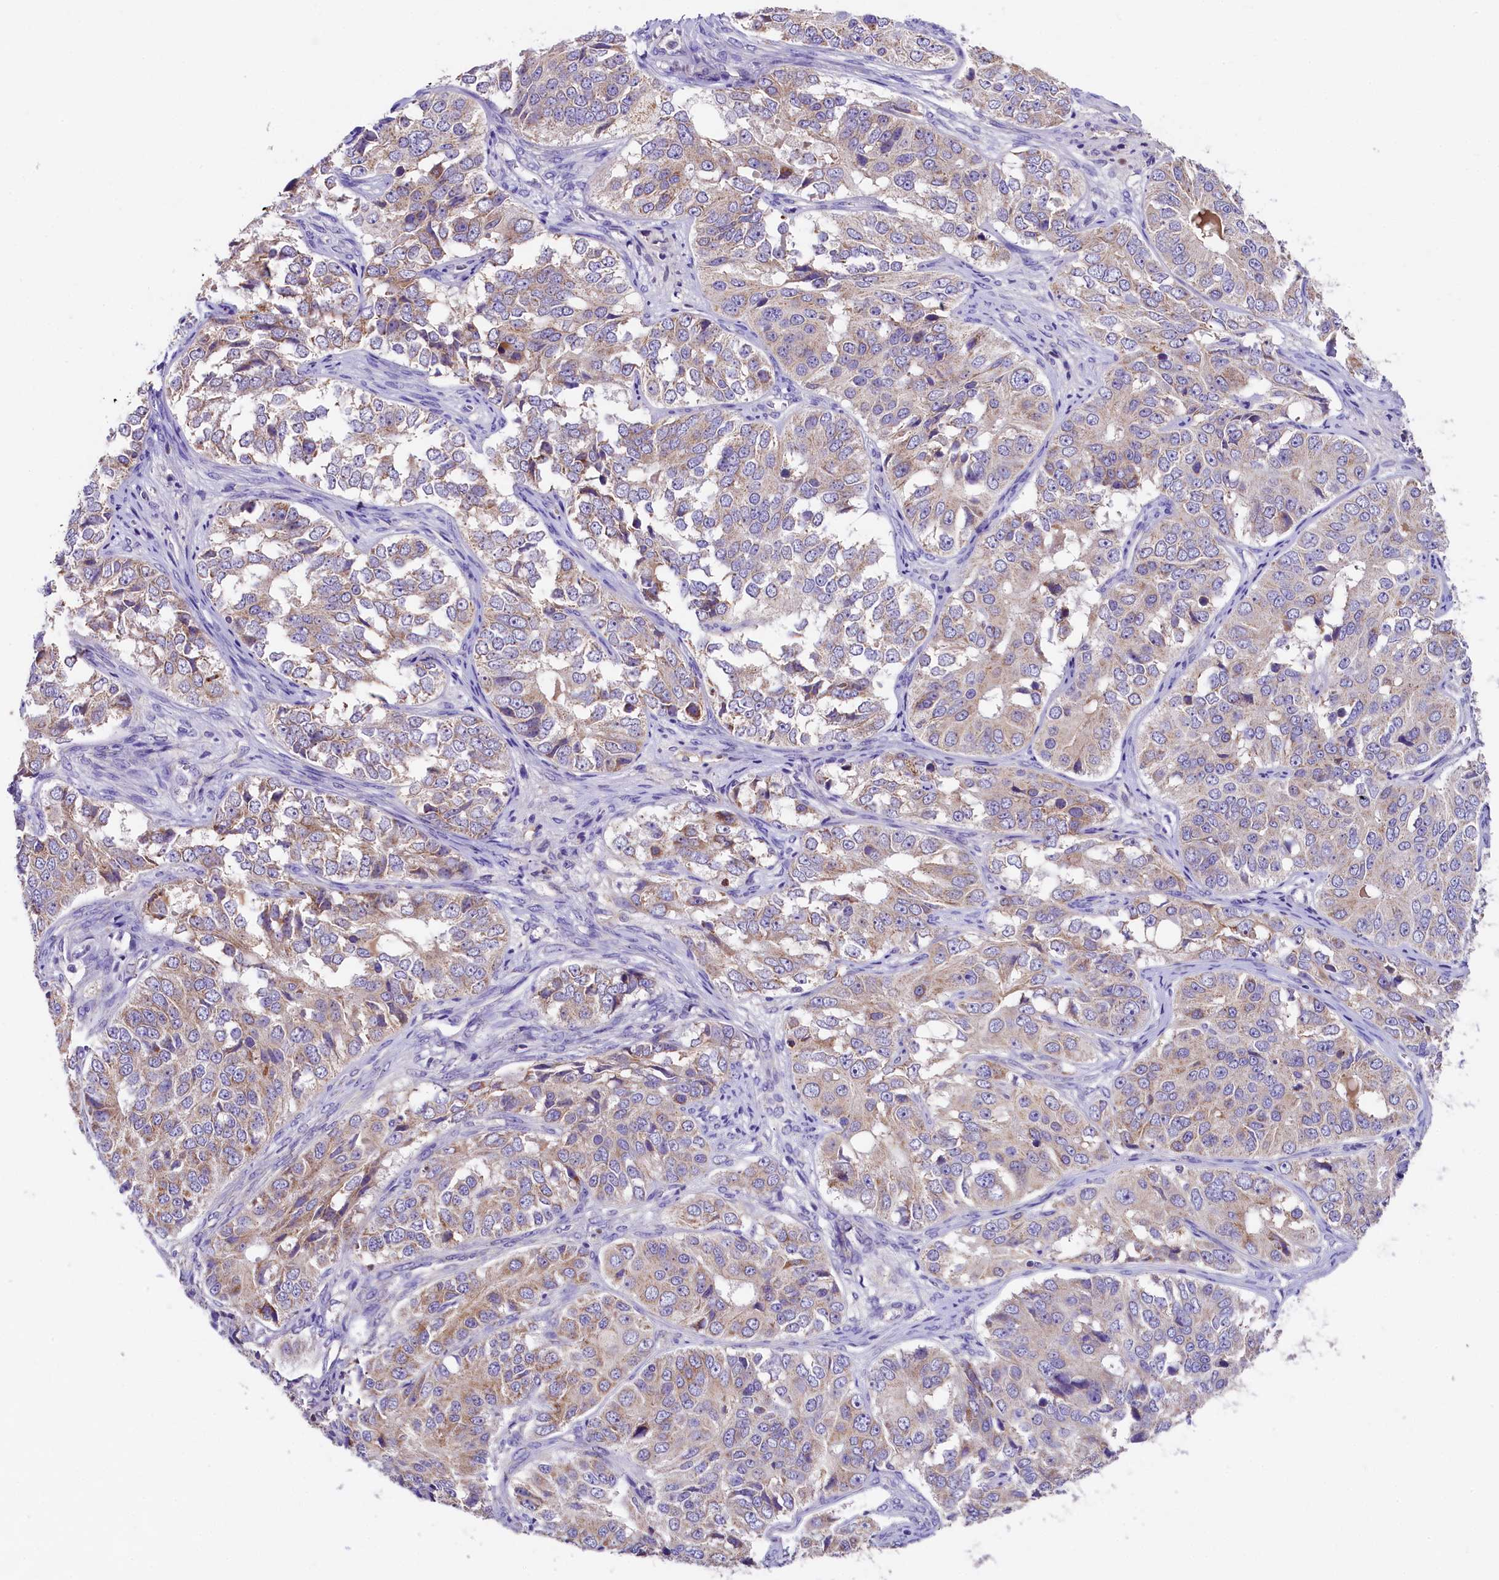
{"staining": {"intensity": "weak", "quantity": ">75%", "location": "cytoplasmic/membranous"}, "tissue": "ovarian cancer", "cell_type": "Tumor cells", "image_type": "cancer", "snomed": [{"axis": "morphology", "description": "Carcinoma, endometroid"}, {"axis": "topography", "description": "Ovary"}], "caption": "Brown immunohistochemical staining in human ovarian endometroid carcinoma displays weak cytoplasmic/membranous staining in approximately >75% of tumor cells.", "gene": "PMPCB", "patient": {"sex": "female", "age": 51}}